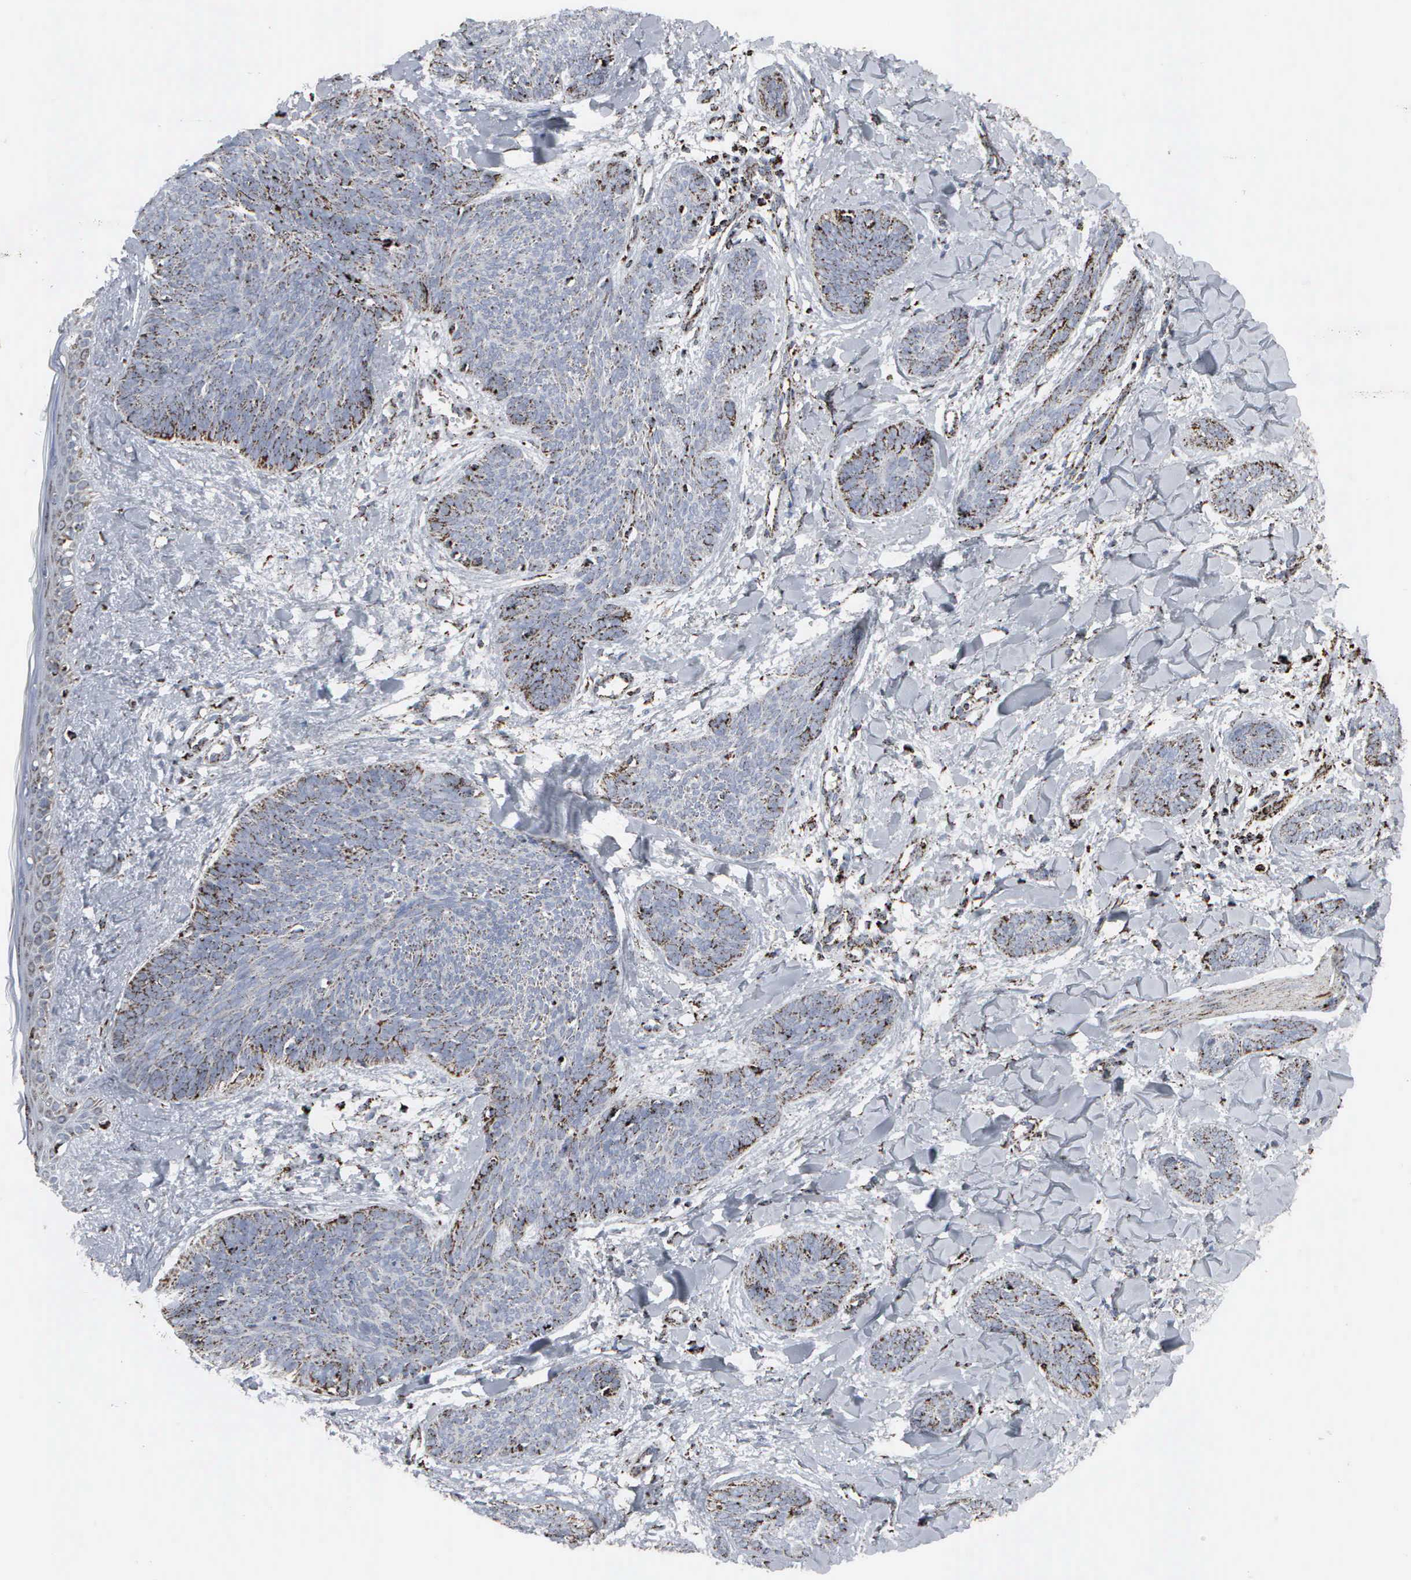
{"staining": {"intensity": "strong", "quantity": "25%-75%", "location": "cytoplasmic/membranous"}, "tissue": "skin cancer", "cell_type": "Tumor cells", "image_type": "cancer", "snomed": [{"axis": "morphology", "description": "Basal cell carcinoma"}, {"axis": "topography", "description": "Skin"}], "caption": "IHC histopathology image of neoplastic tissue: skin cancer (basal cell carcinoma) stained using immunohistochemistry shows high levels of strong protein expression localized specifically in the cytoplasmic/membranous of tumor cells, appearing as a cytoplasmic/membranous brown color.", "gene": "HSPA9", "patient": {"sex": "female", "age": 81}}